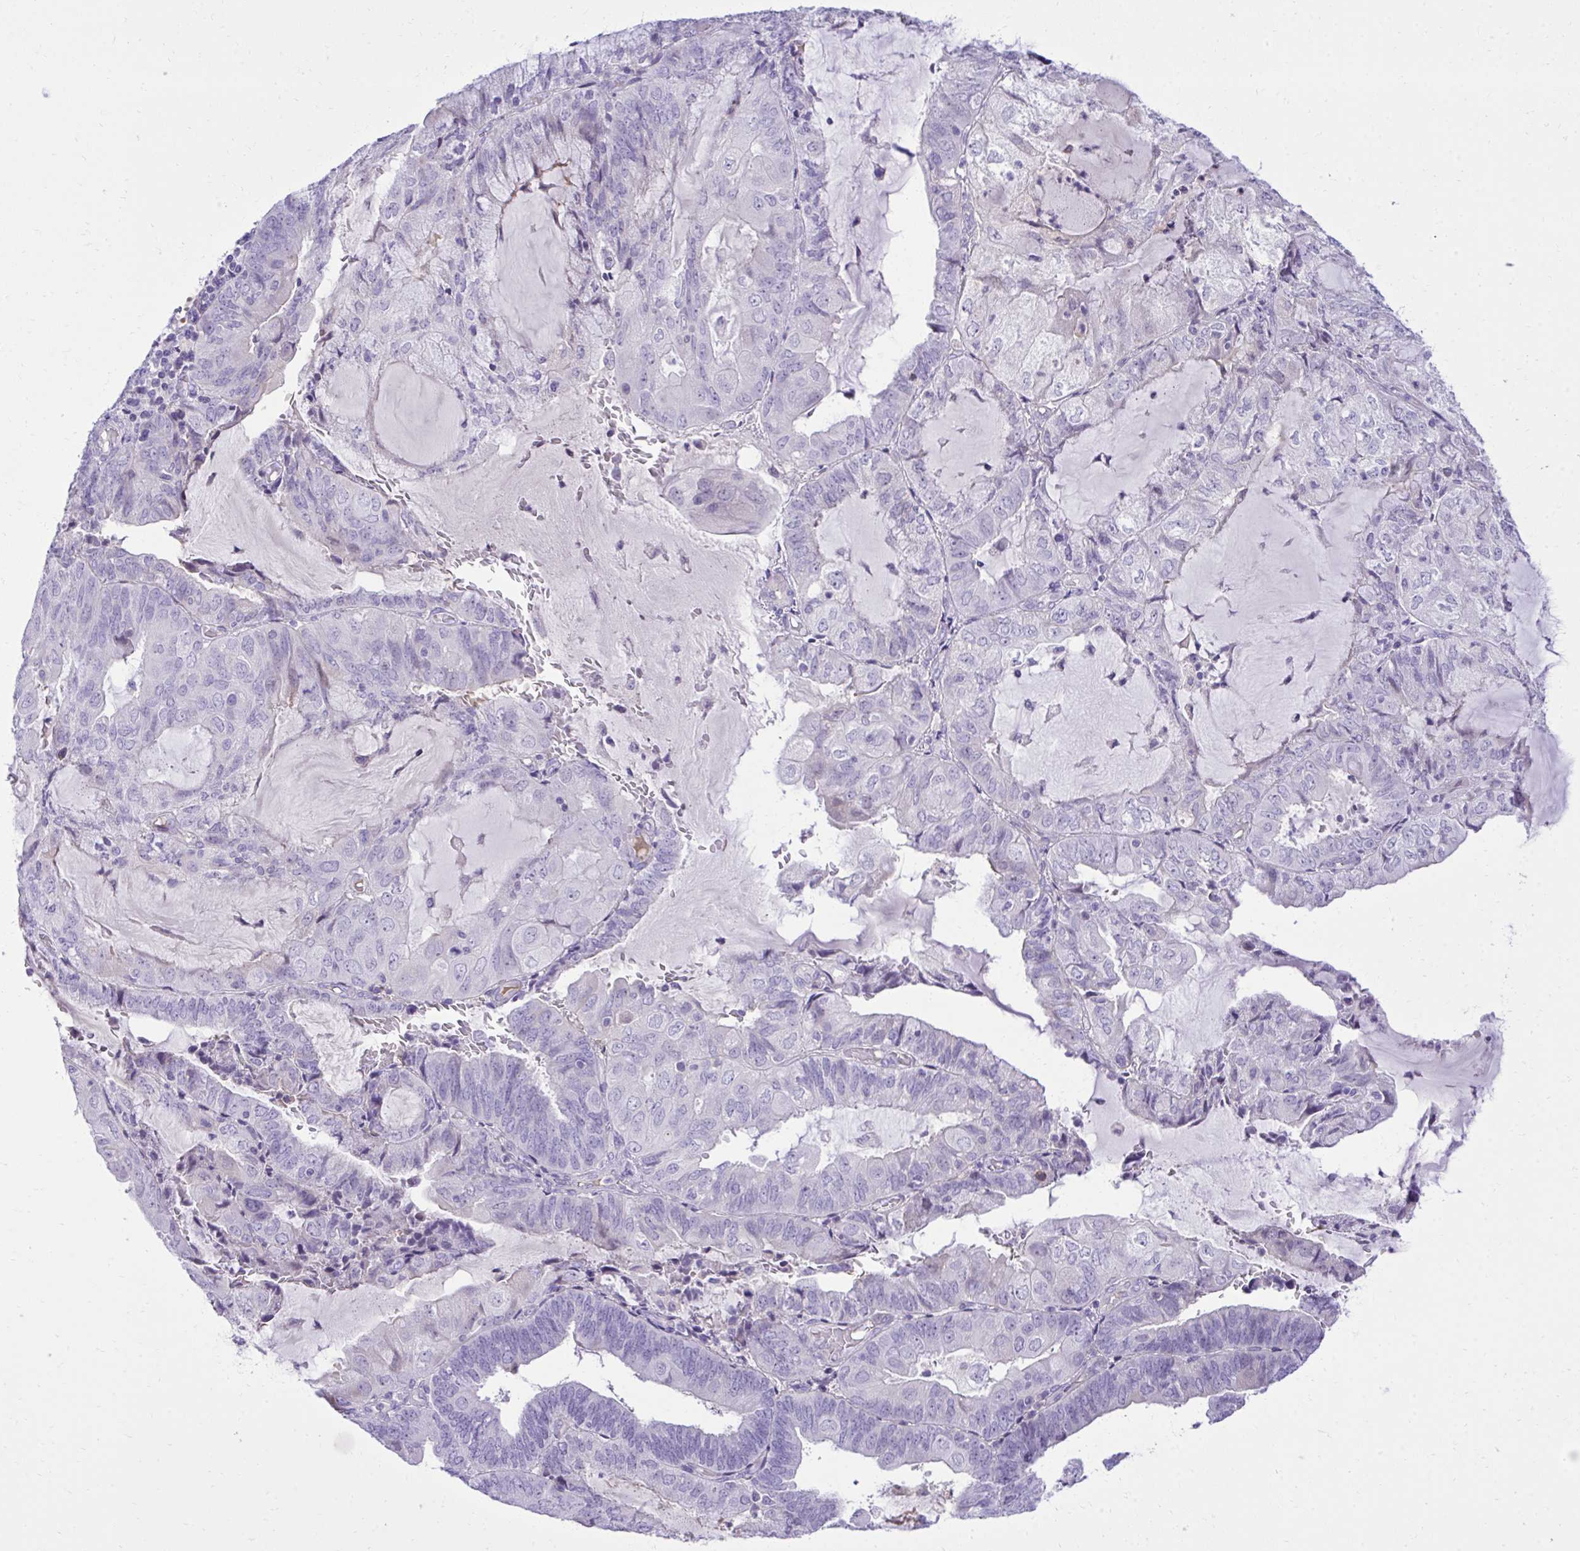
{"staining": {"intensity": "negative", "quantity": "none", "location": "none"}, "tissue": "endometrial cancer", "cell_type": "Tumor cells", "image_type": "cancer", "snomed": [{"axis": "morphology", "description": "Adenocarcinoma, NOS"}, {"axis": "topography", "description": "Endometrium"}], "caption": "Endometrial cancer (adenocarcinoma) stained for a protein using immunohistochemistry (IHC) reveals no positivity tumor cells.", "gene": "PITPNM3", "patient": {"sex": "female", "age": 81}}